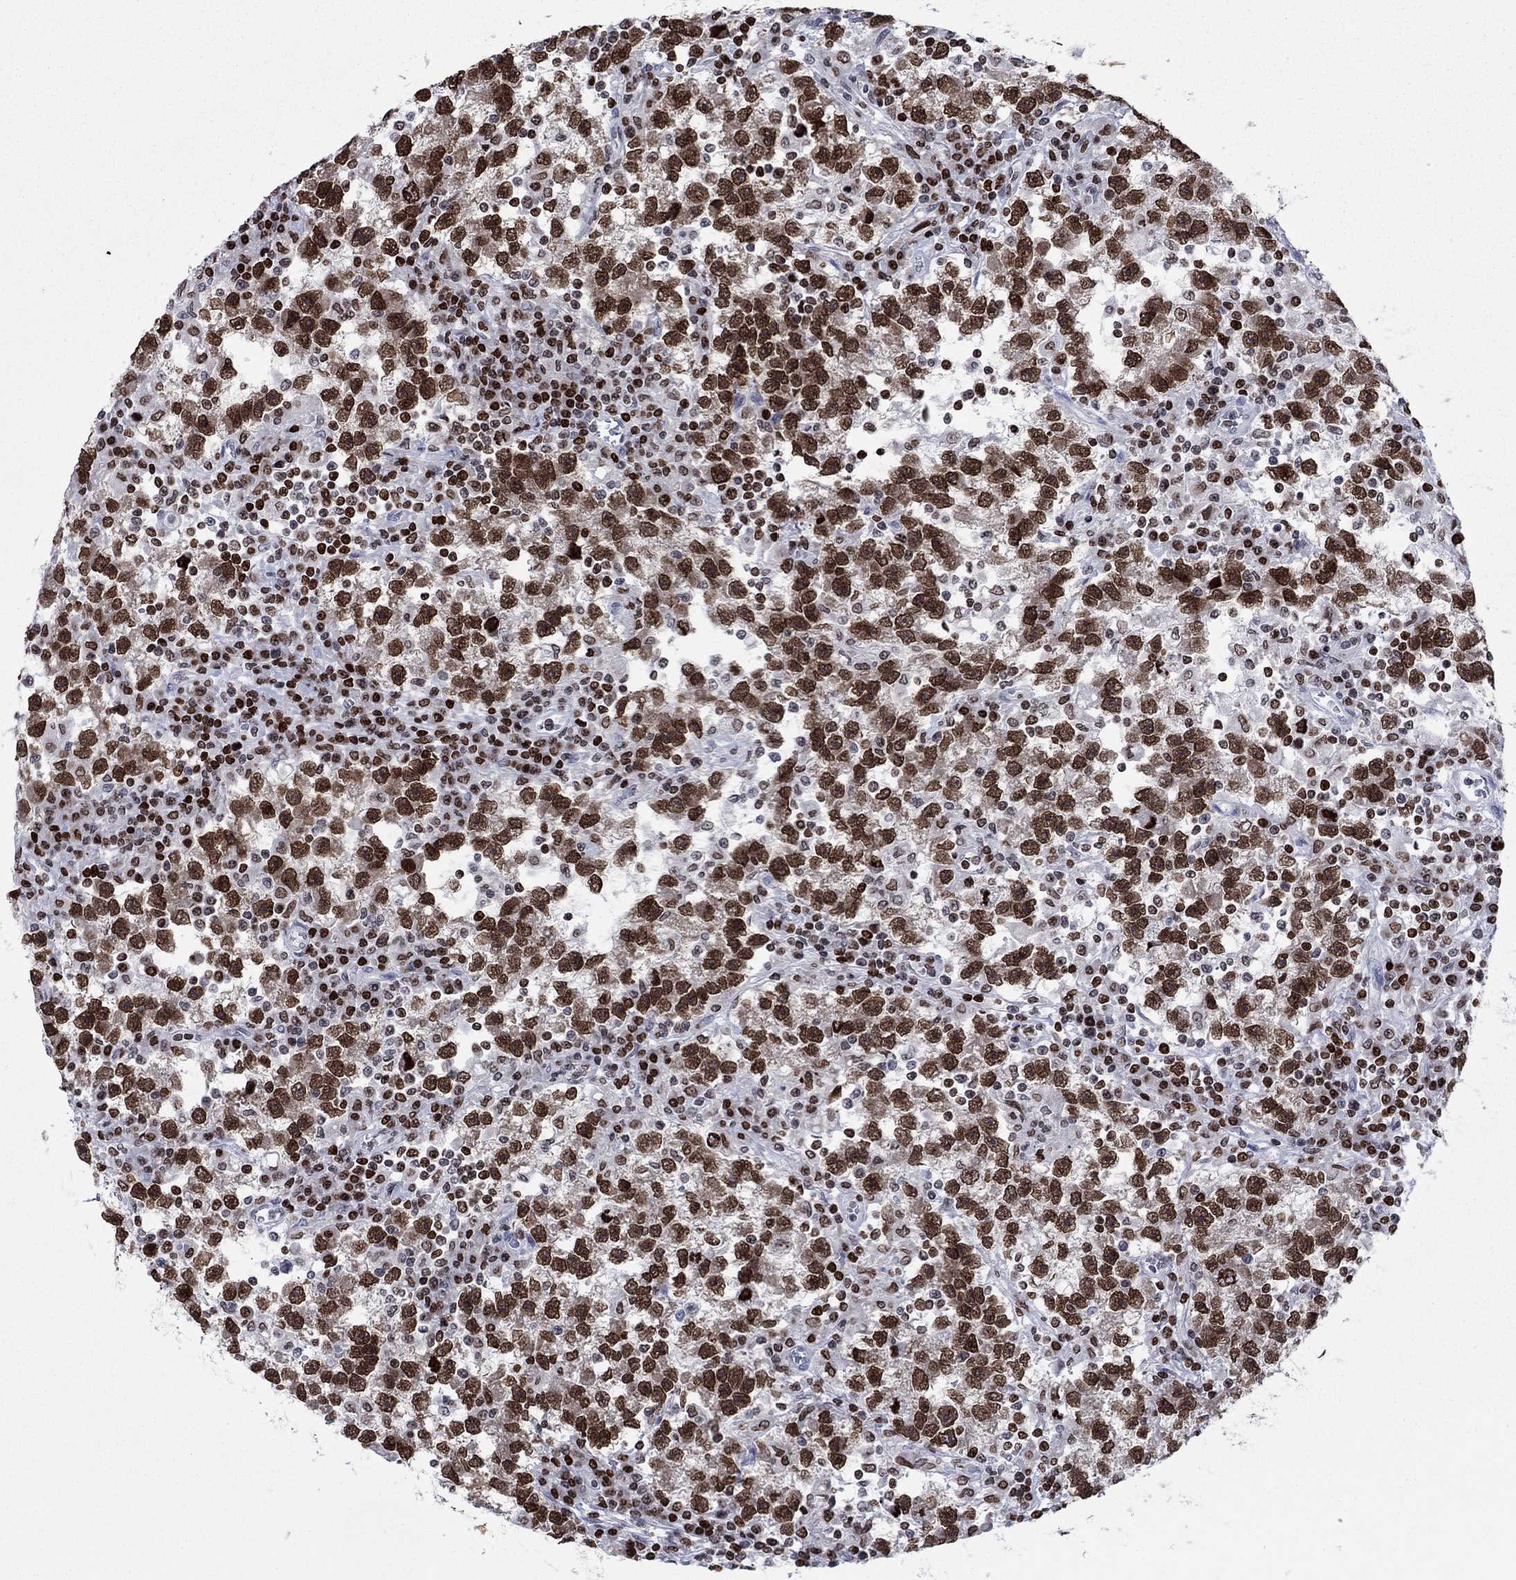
{"staining": {"intensity": "strong", "quantity": ">75%", "location": "nuclear"}, "tissue": "testis cancer", "cell_type": "Tumor cells", "image_type": "cancer", "snomed": [{"axis": "morphology", "description": "Seminoma, NOS"}, {"axis": "topography", "description": "Testis"}], "caption": "Protein analysis of seminoma (testis) tissue shows strong nuclear expression in approximately >75% of tumor cells.", "gene": "HMGA1", "patient": {"sex": "male", "age": 47}}